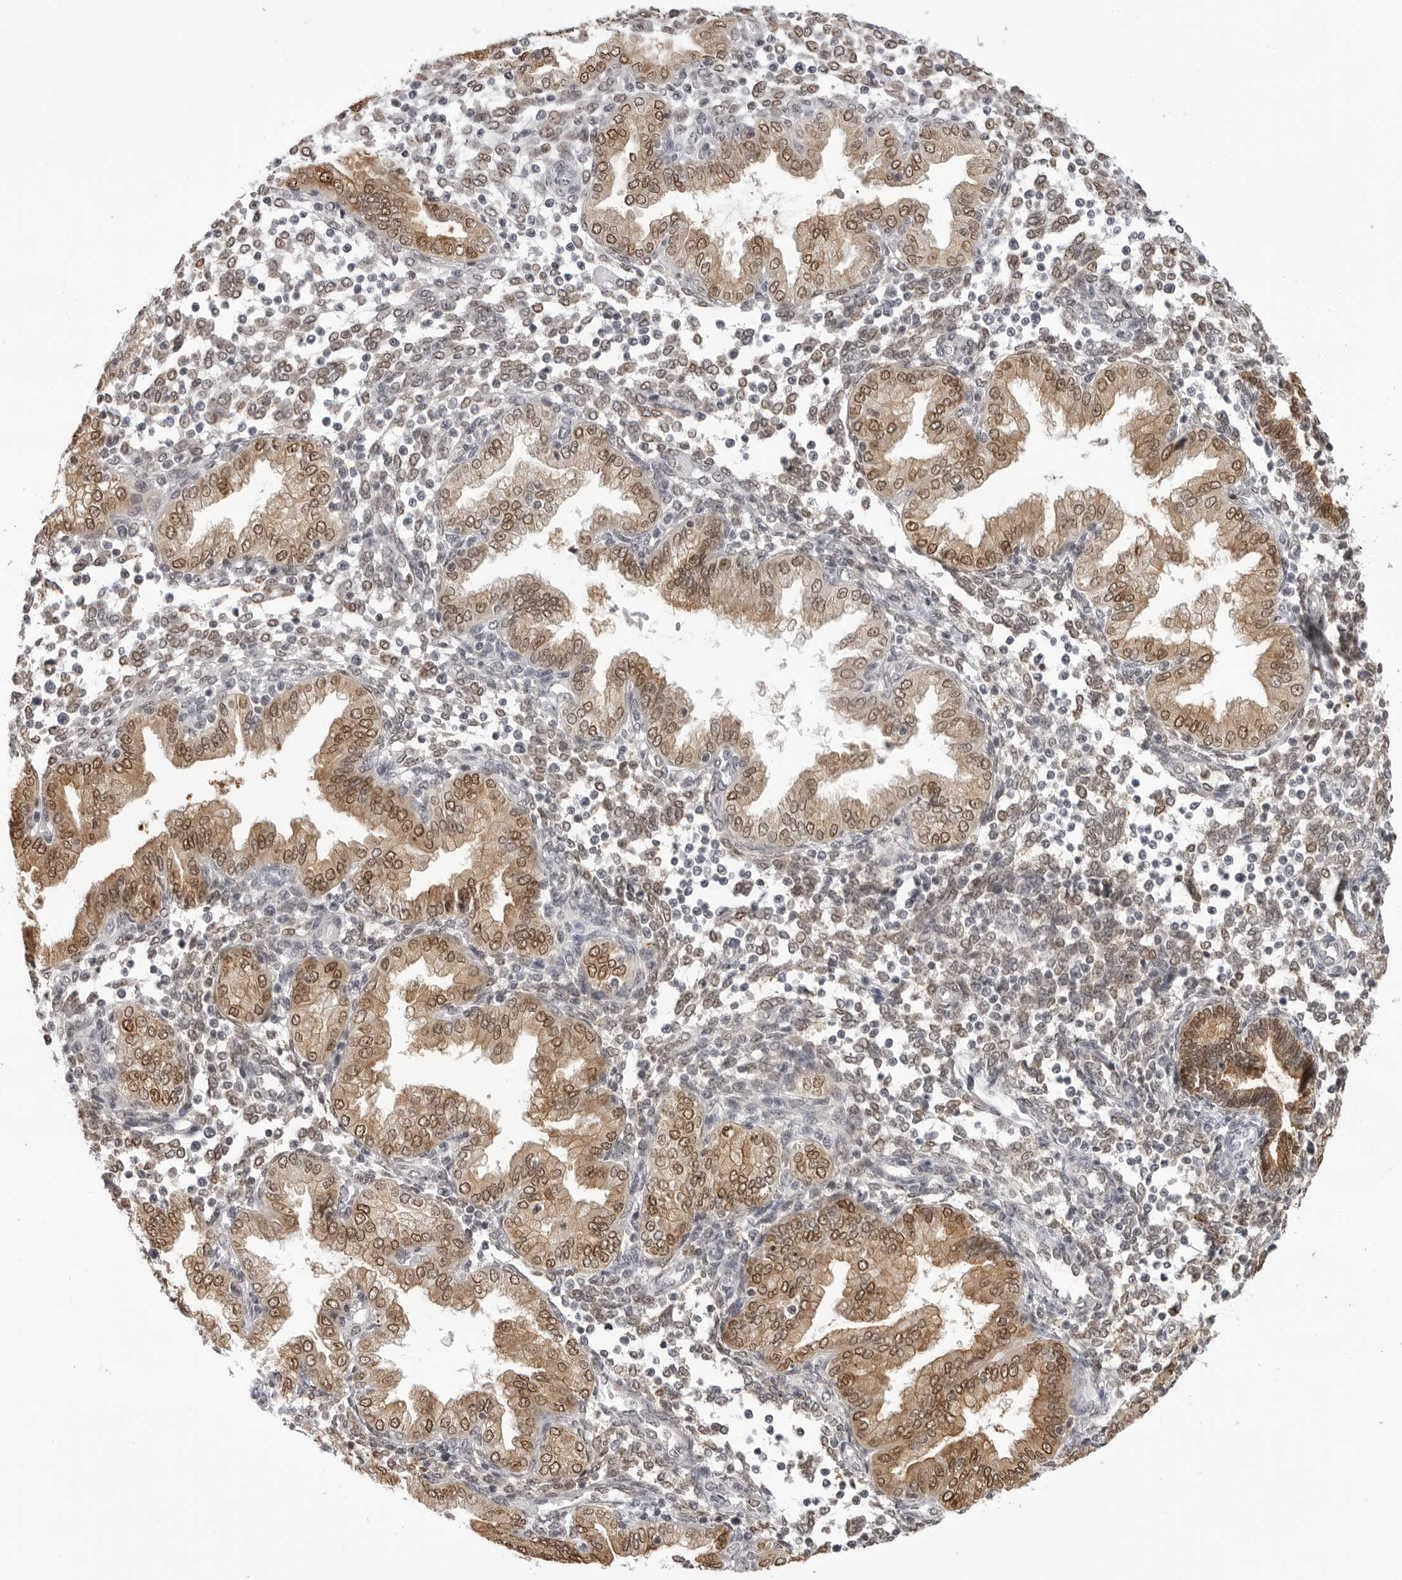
{"staining": {"intensity": "moderate", "quantity": "25%-75%", "location": "nuclear"}, "tissue": "endometrium", "cell_type": "Cells in endometrial stroma", "image_type": "normal", "snomed": [{"axis": "morphology", "description": "Normal tissue, NOS"}, {"axis": "topography", "description": "Endometrium"}], "caption": "Immunohistochemical staining of unremarkable human endometrium displays 25%-75% levels of moderate nuclear protein positivity in approximately 25%-75% of cells in endometrial stroma.", "gene": "HSPA4", "patient": {"sex": "female", "age": 53}}